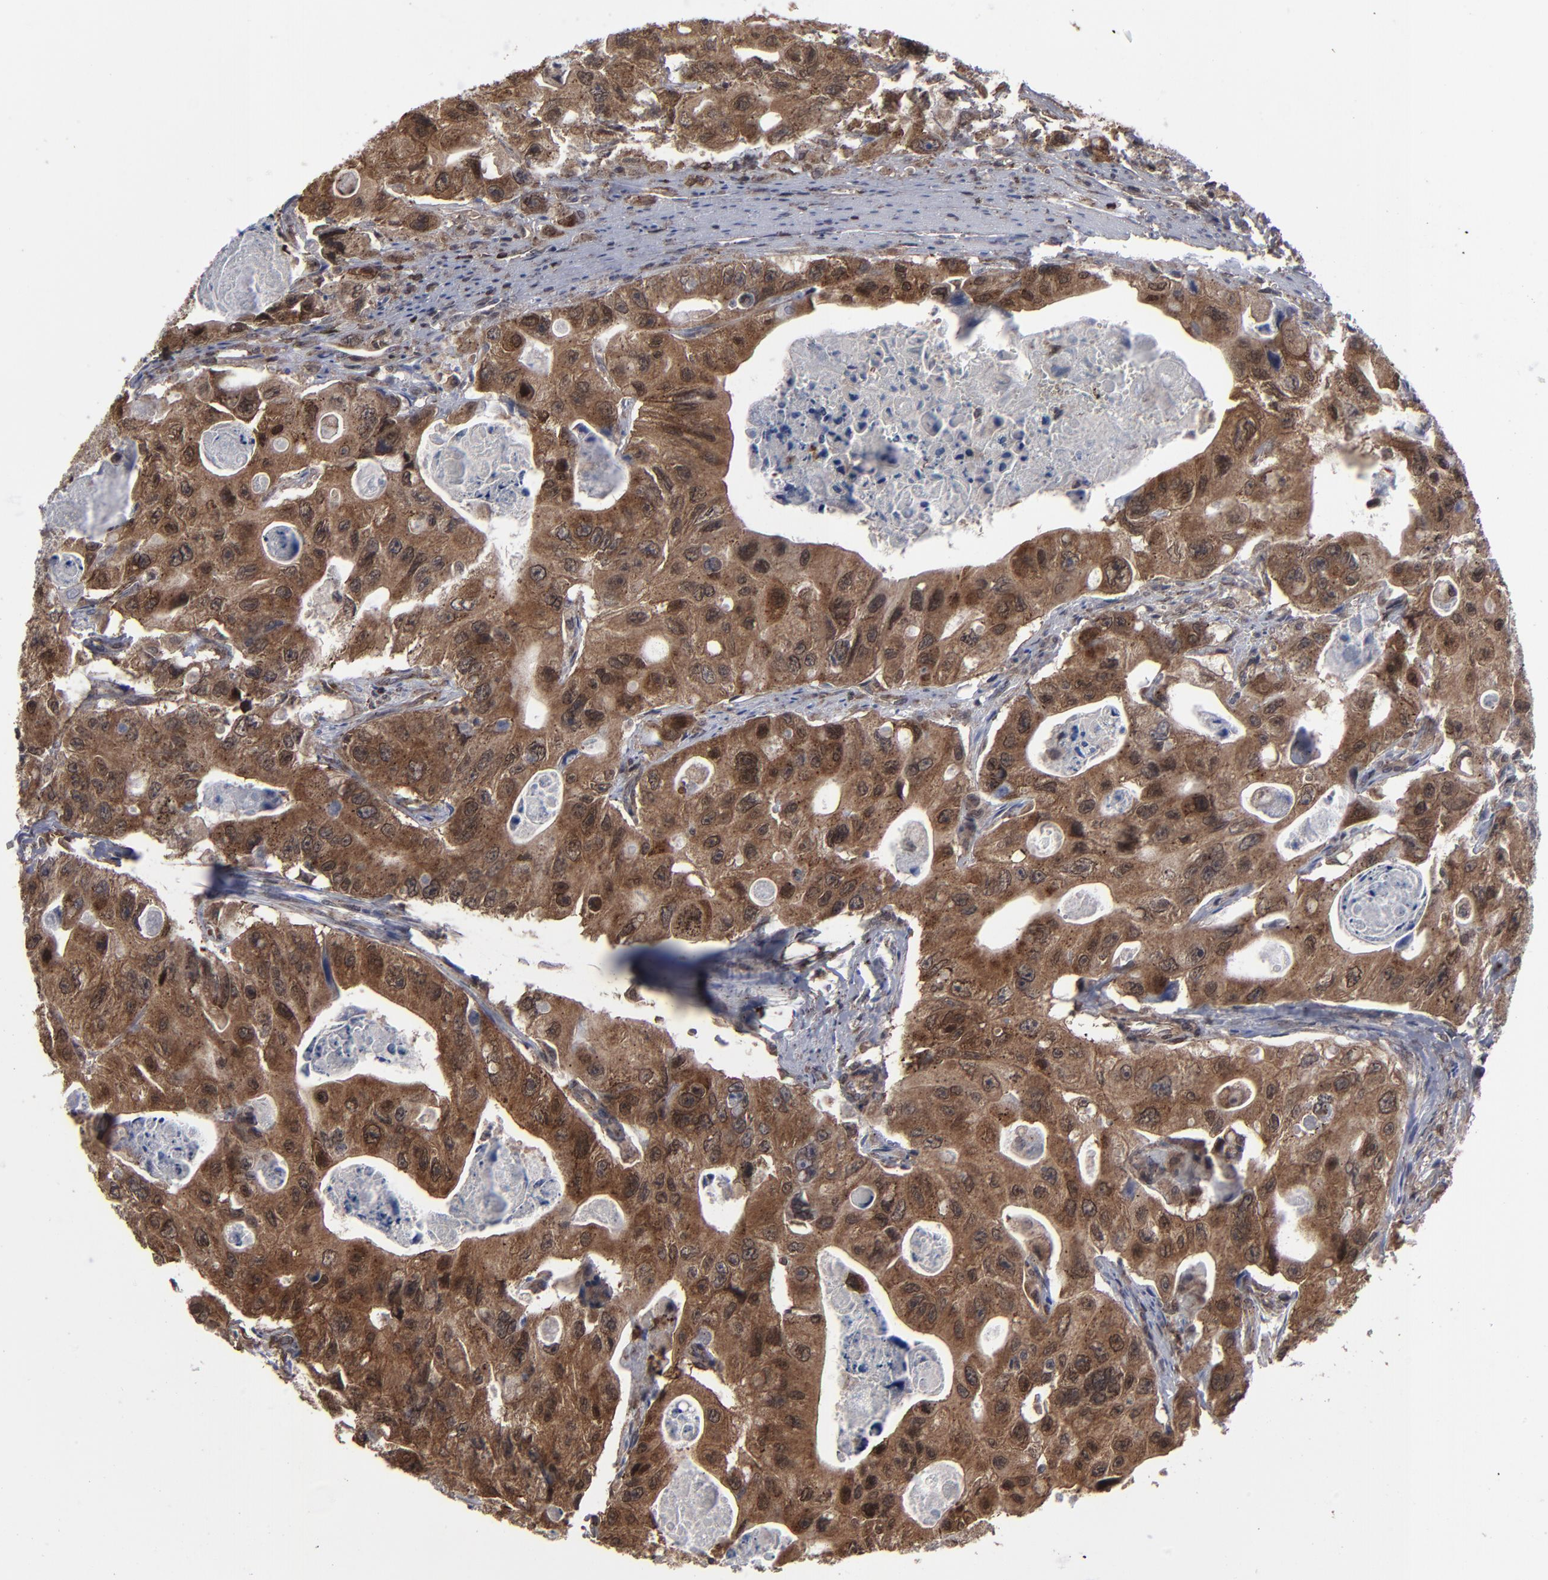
{"staining": {"intensity": "strong", "quantity": ">75%", "location": "cytoplasmic/membranous,nuclear"}, "tissue": "colorectal cancer", "cell_type": "Tumor cells", "image_type": "cancer", "snomed": [{"axis": "morphology", "description": "Adenocarcinoma, NOS"}, {"axis": "topography", "description": "Colon"}], "caption": "Strong cytoplasmic/membranous and nuclear staining for a protein is appreciated in approximately >75% of tumor cells of colorectal cancer using immunohistochemistry.", "gene": "KIAA2026", "patient": {"sex": "female", "age": 46}}